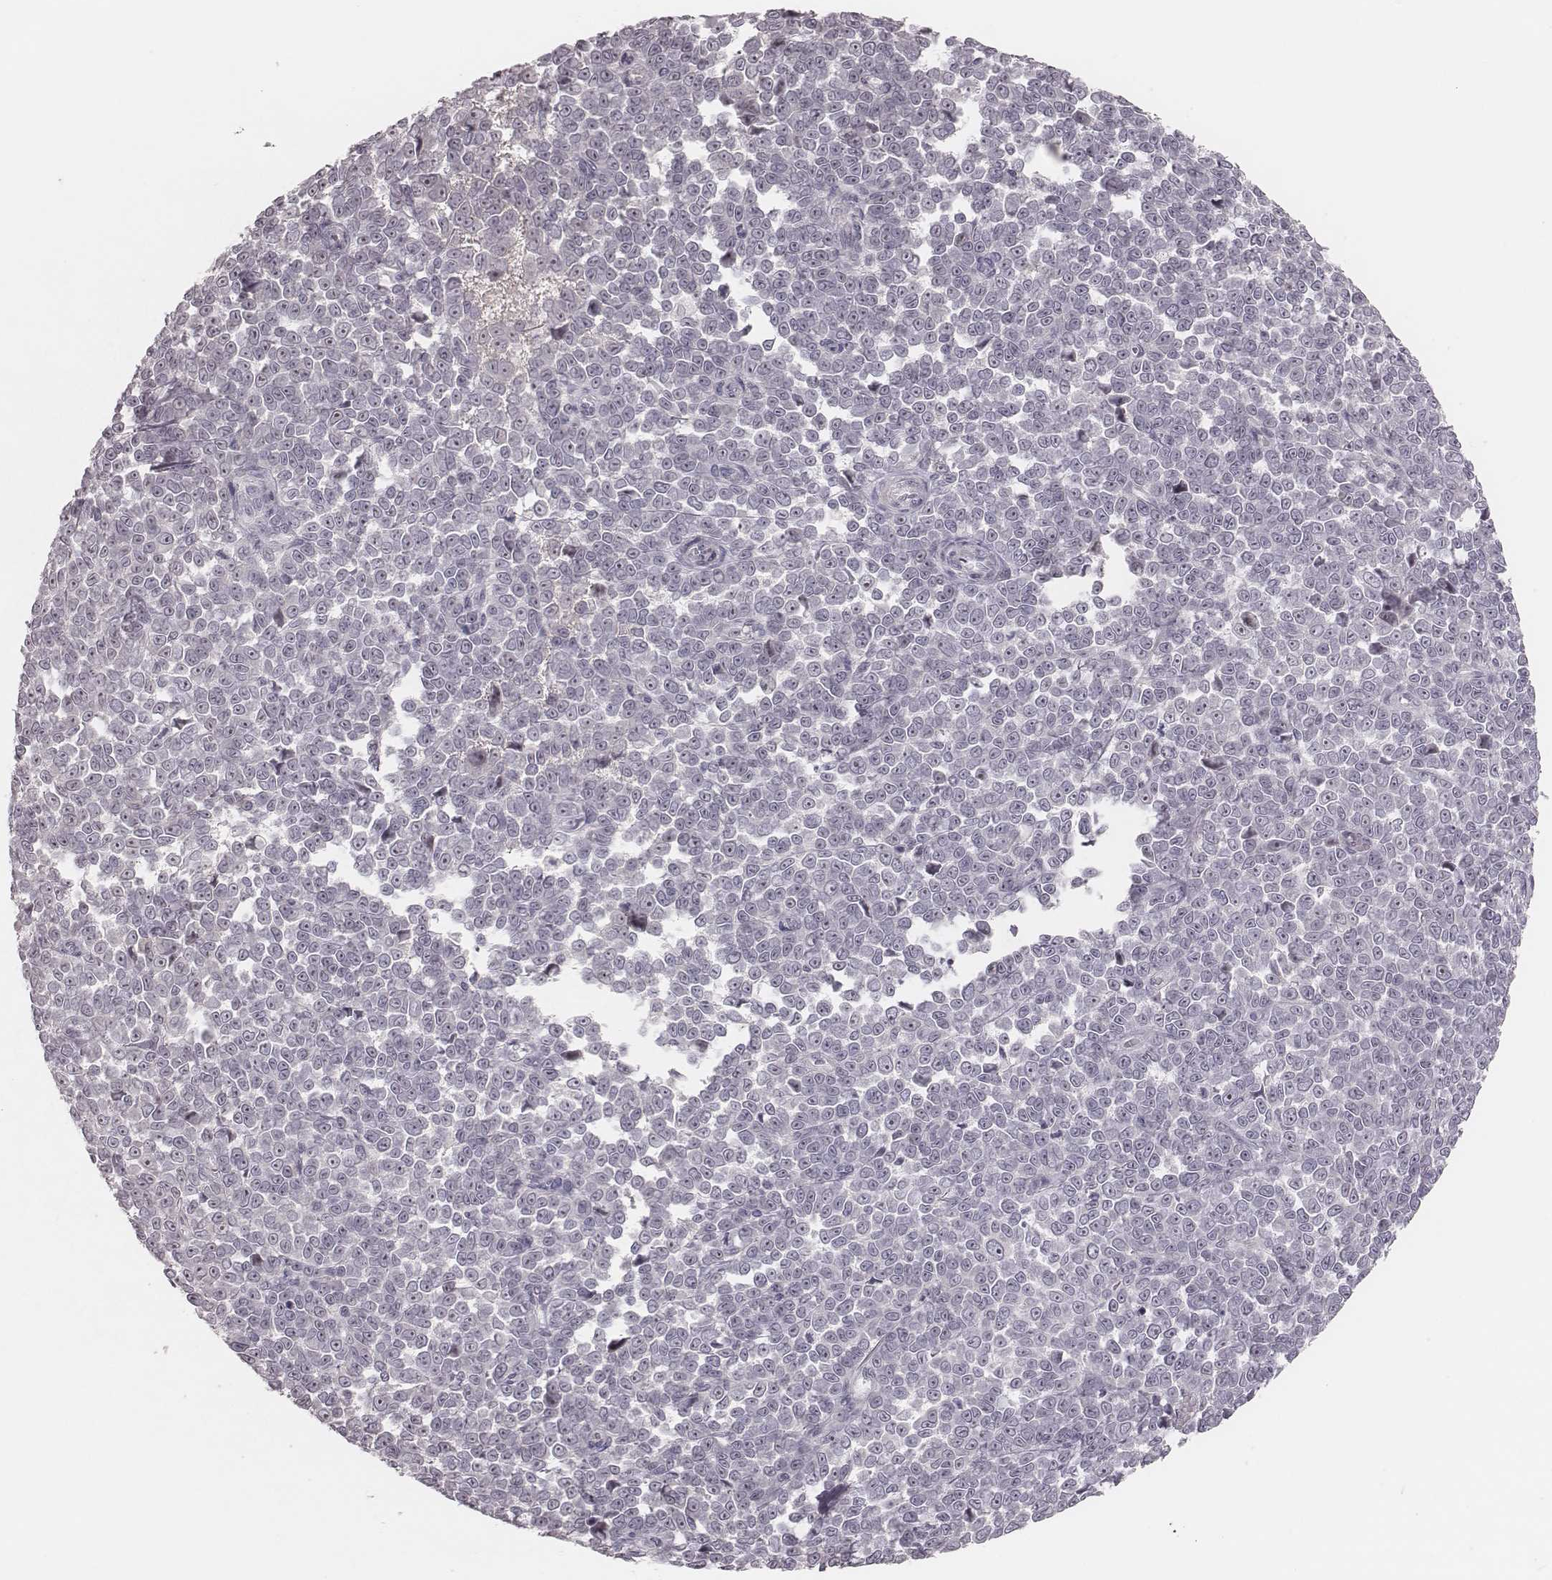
{"staining": {"intensity": "negative", "quantity": "none", "location": "none"}, "tissue": "melanoma", "cell_type": "Tumor cells", "image_type": "cancer", "snomed": [{"axis": "morphology", "description": "Malignant melanoma, NOS"}, {"axis": "topography", "description": "Skin"}], "caption": "There is no significant positivity in tumor cells of melanoma.", "gene": "FAM13B", "patient": {"sex": "female", "age": 95}}